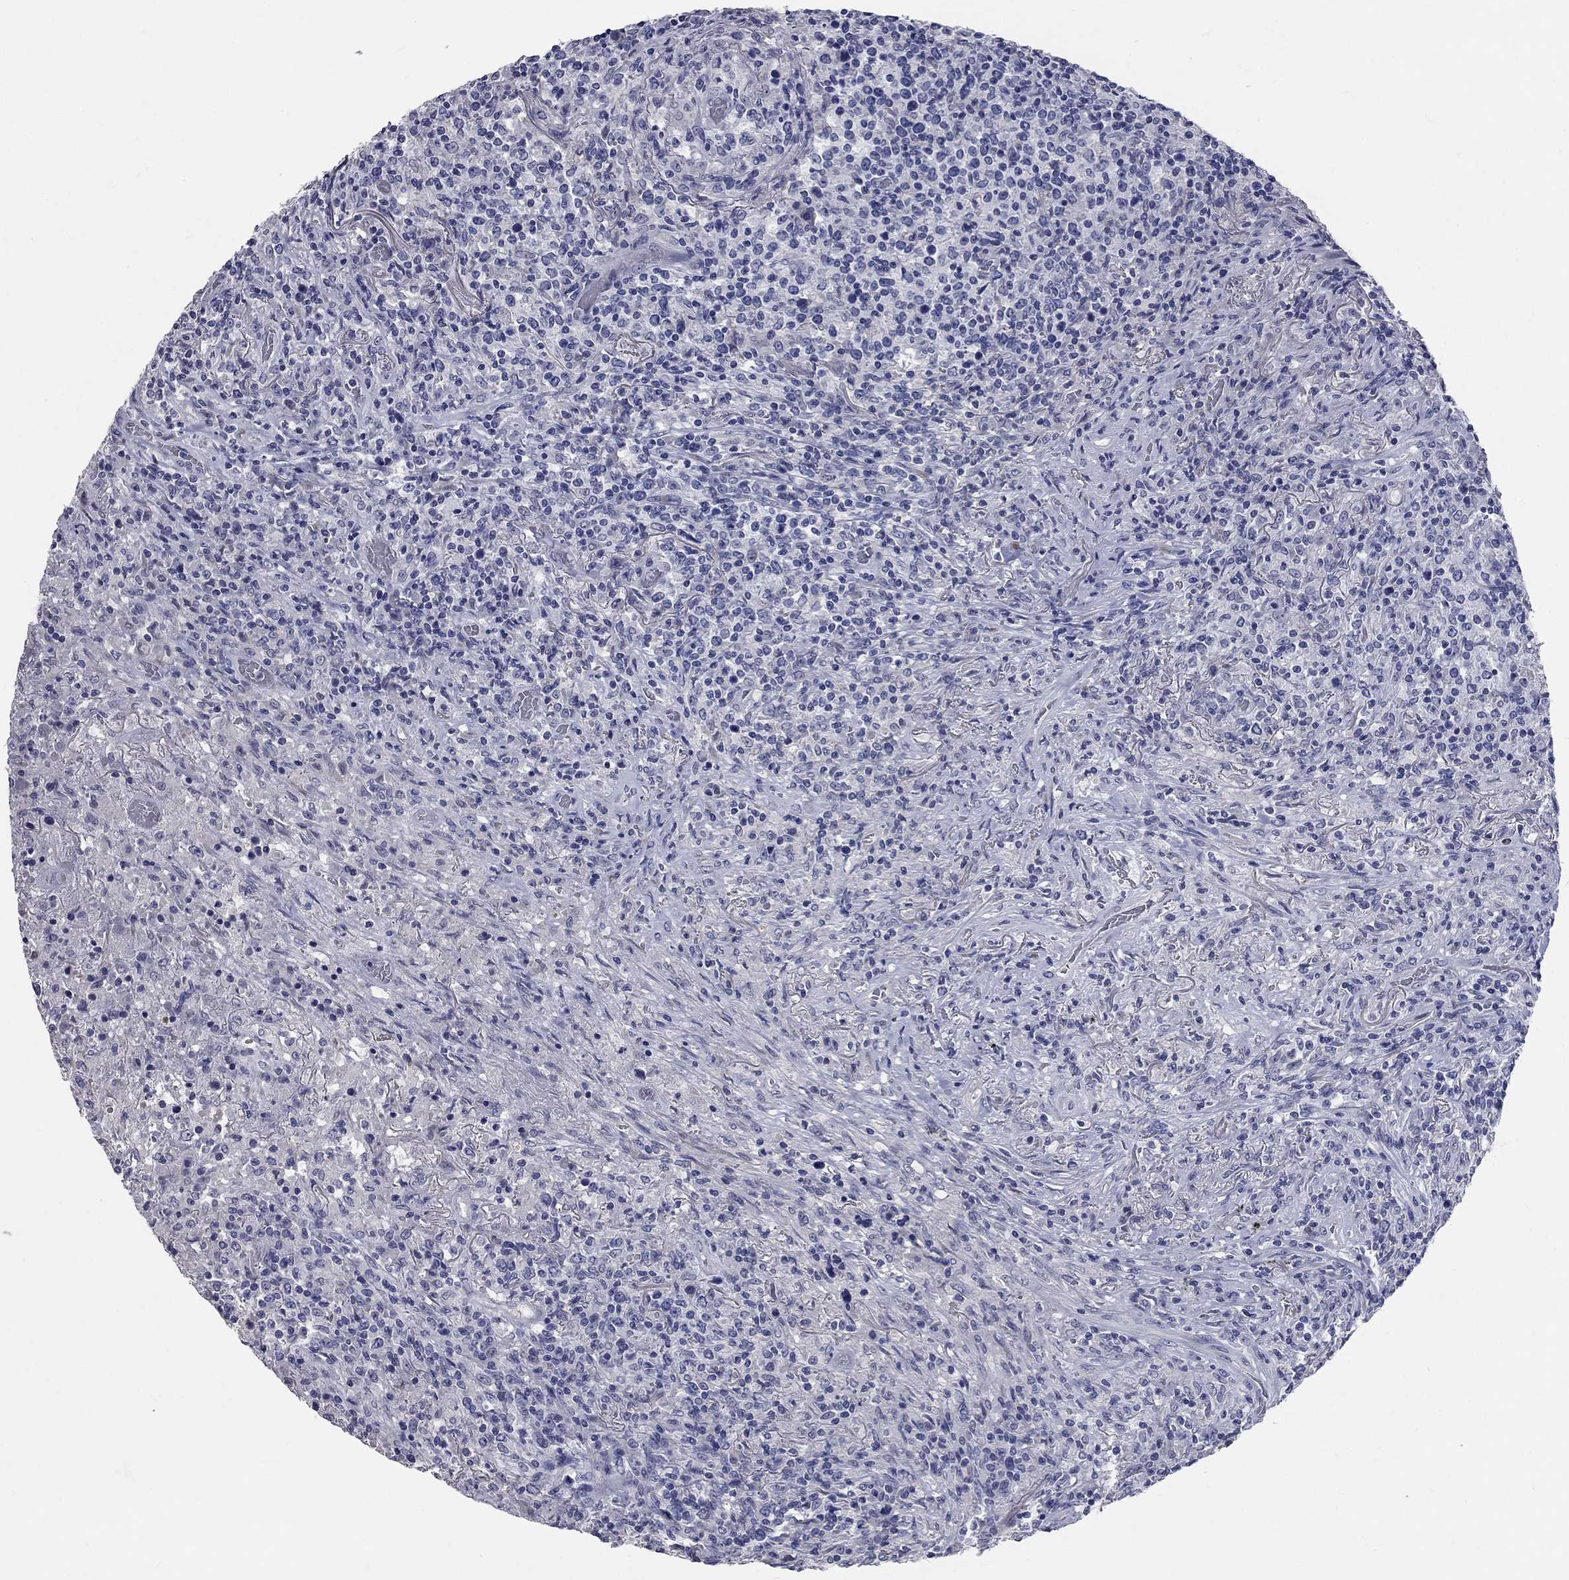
{"staining": {"intensity": "negative", "quantity": "none", "location": "none"}, "tissue": "lymphoma", "cell_type": "Tumor cells", "image_type": "cancer", "snomed": [{"axis": "morphology", "description": "Malignant lymphoma, non-Hodgkin's type, High grade"}, {"axis": "topography", "description": "Lung"}], "caption": "An IHC micrograph of lymphoma is shown. There is no staining in tumor cells of lymphoma.", "gene": "SYT12", "patient": {"sex": "male", "age": 79}}